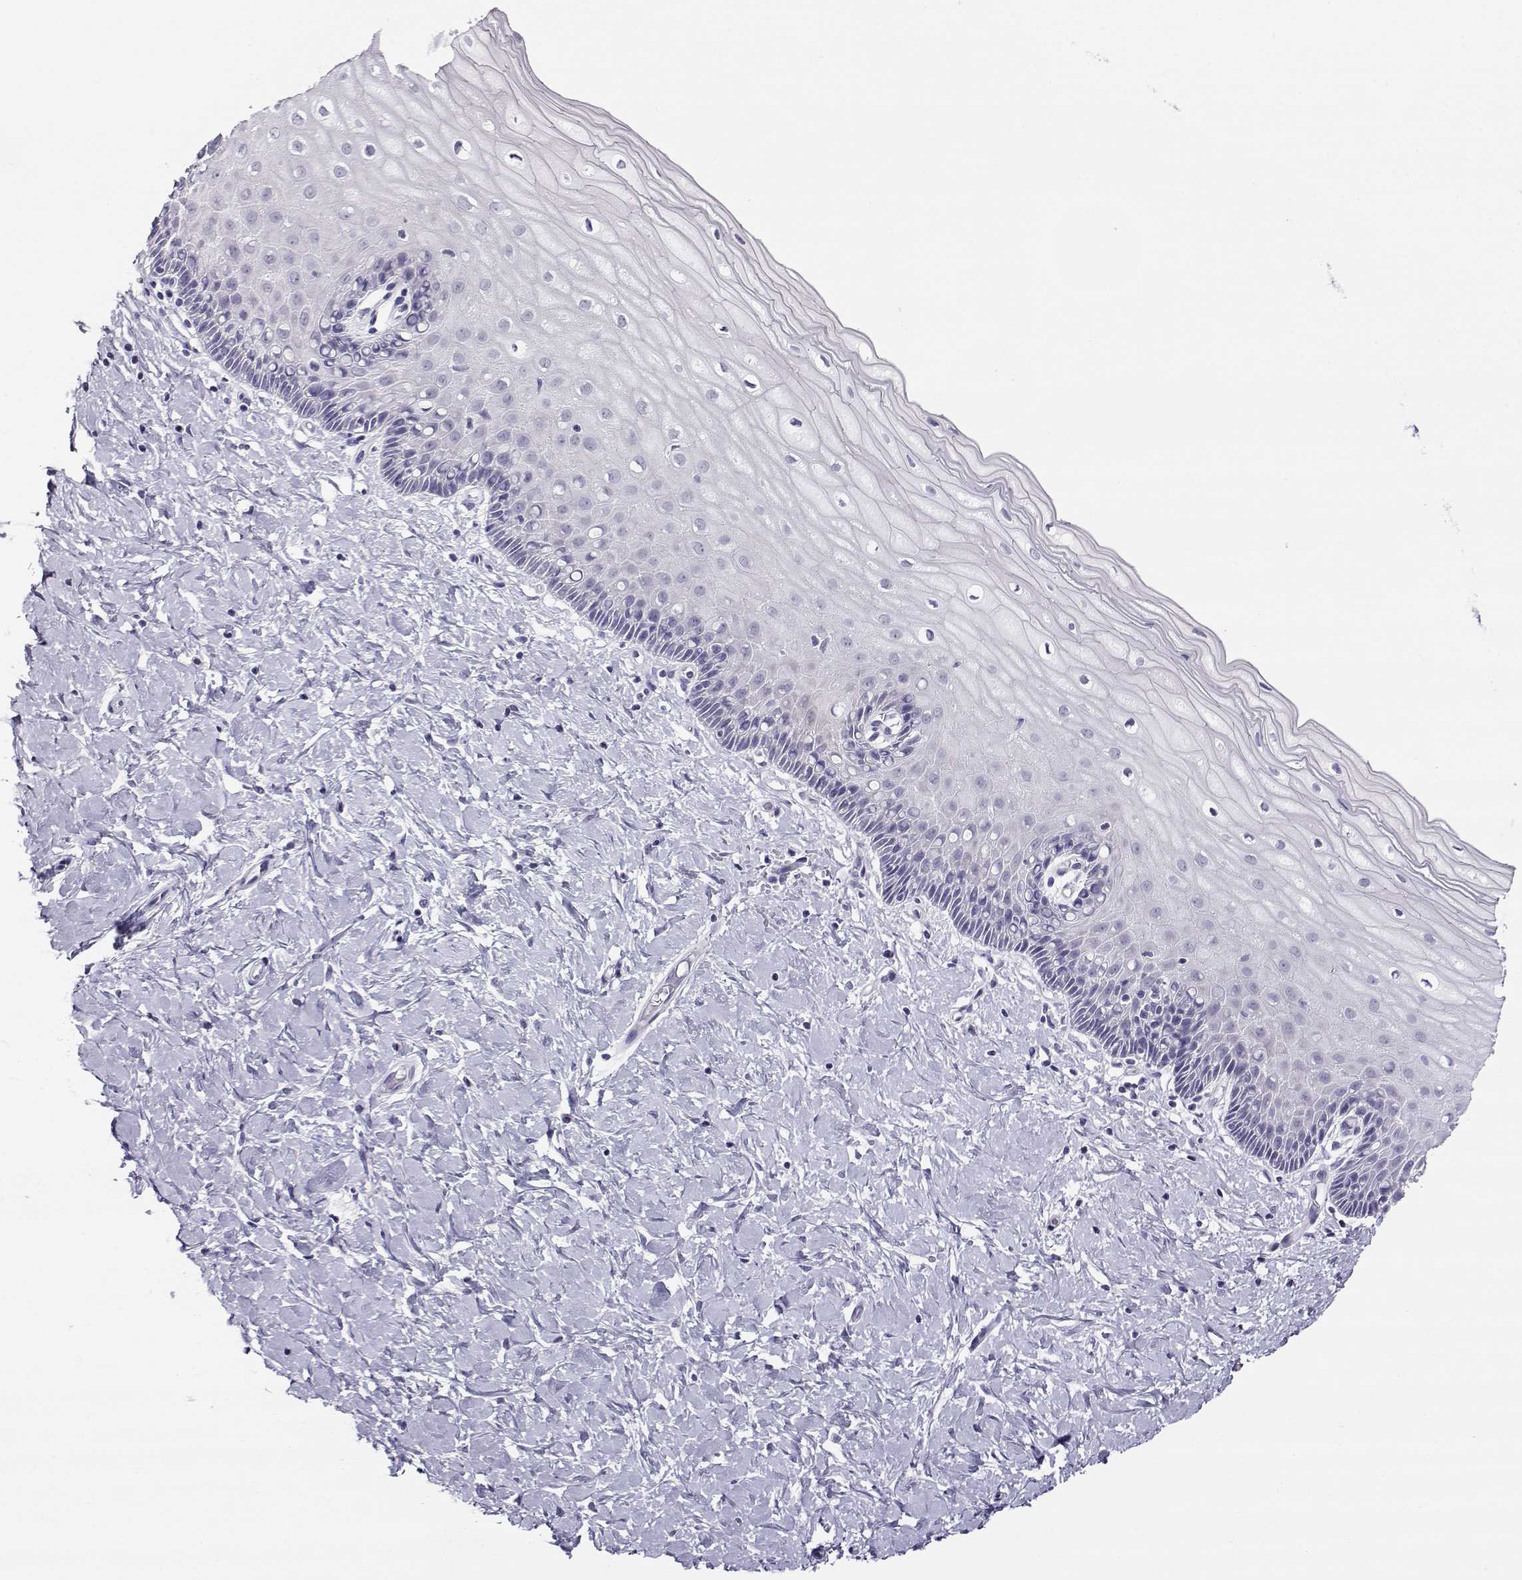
{"staining": {"intensity": "negative", "quantity": "none", "location": "none"}, "tissue": "cervix", "cell_type": "Glandular cells", "image_type": "normal", "snomed": [{"axis": "morphology", "description": "Normal tissue, NOS"}, {"axis": "topography", "description": "Cervix"}], "caption": "The image displays no staining of glandular cells in normal cervix.", "gene": "FEZF1", "patient": {"sex": "female", "age": 37}}